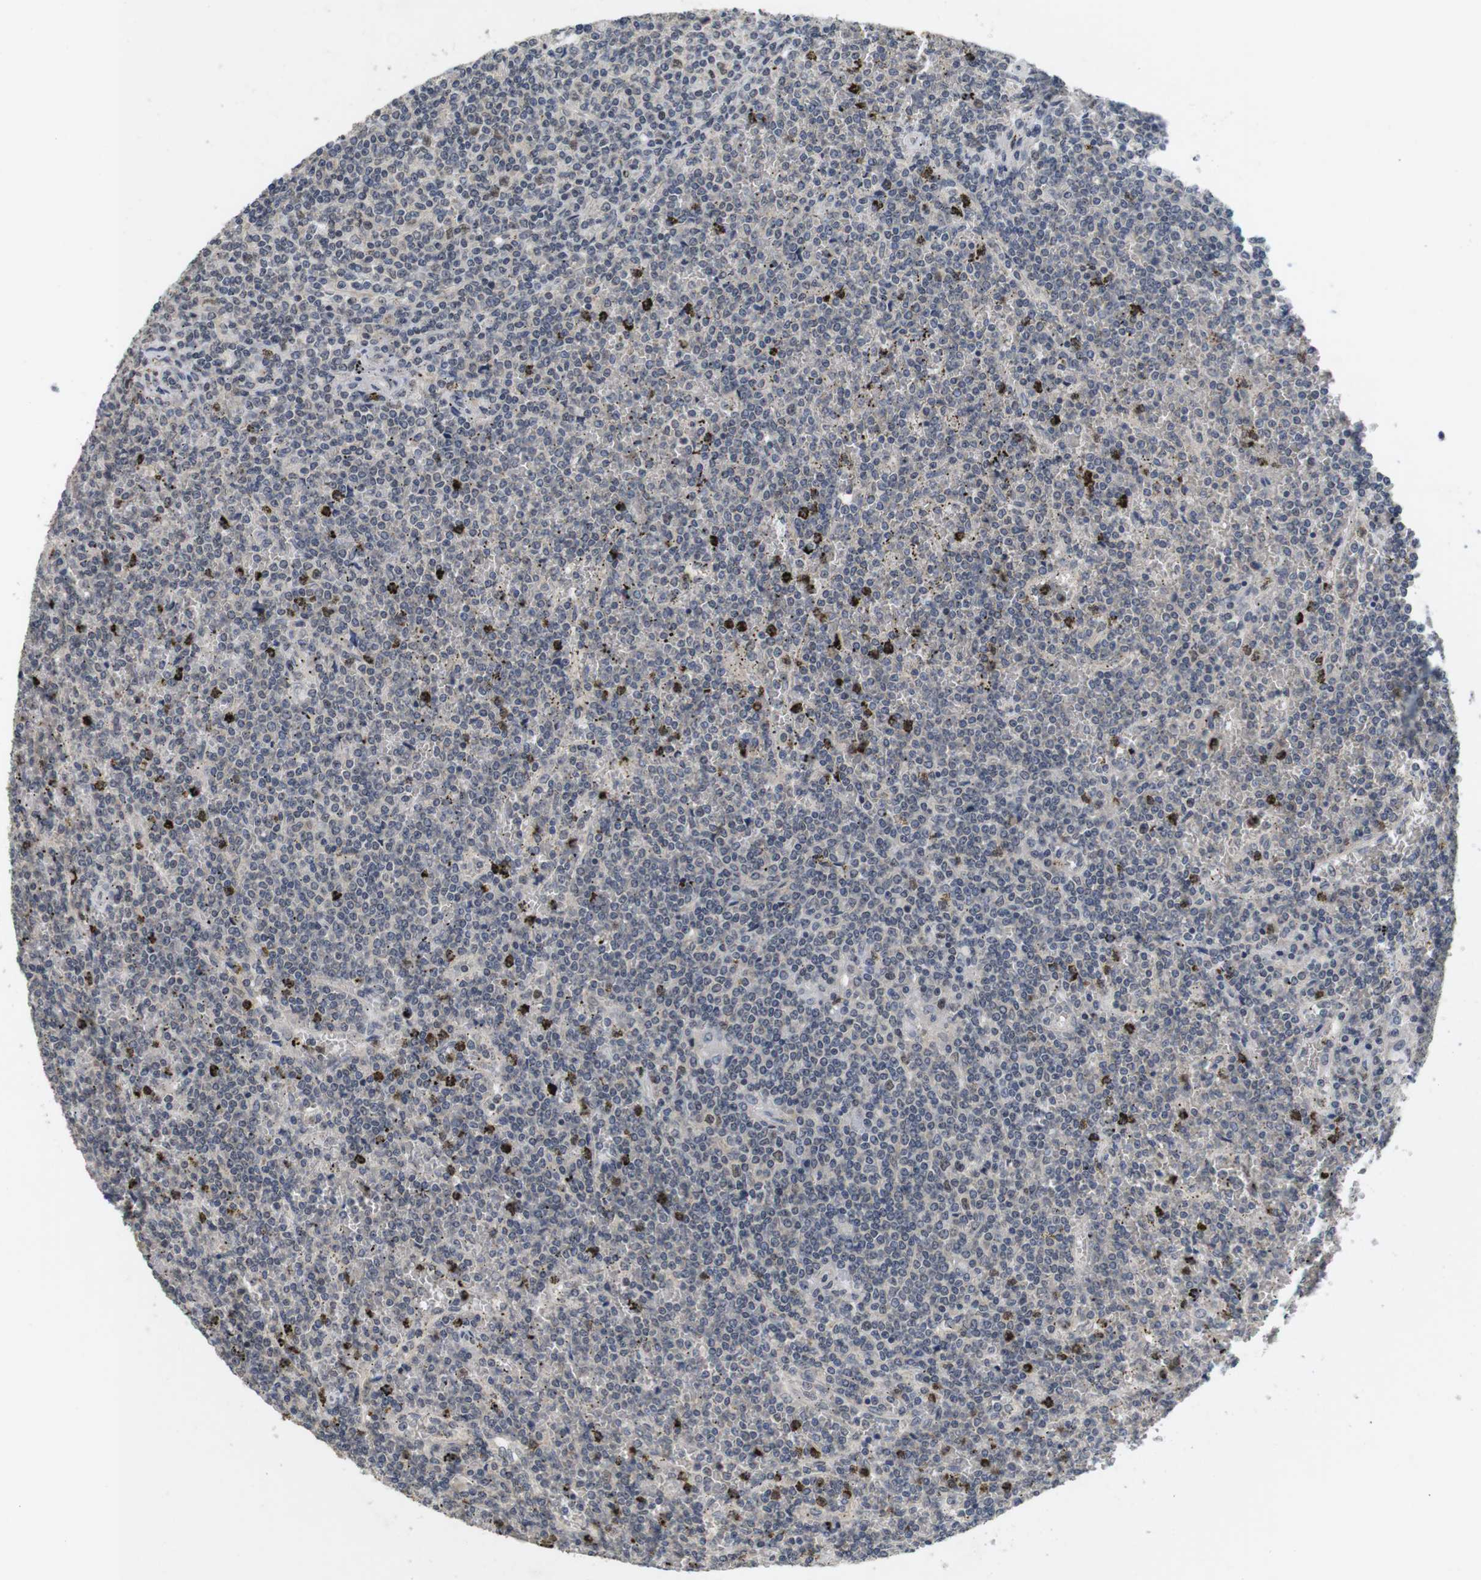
{"staining": {"intensity": "negative", "quantity": "none", "location": "none"}, "tissue": "lymphoma", "cell_type": "Tumor cells", "image_type": "cancer", "snomed": [{"axis": "morphology", "description": "Malignant lymphoma, non-Hodgkin's type, Low grade"}, {"axis": "topography", "description": "Spleen"}], "caption": "The IHC micrograph has no significant positivity in tumor cells of low-grade malignant lymphoma, non-Hodgkin's type tissue.", "gene": "SKP2", "patient": {"sex": "female", "age": 19}}